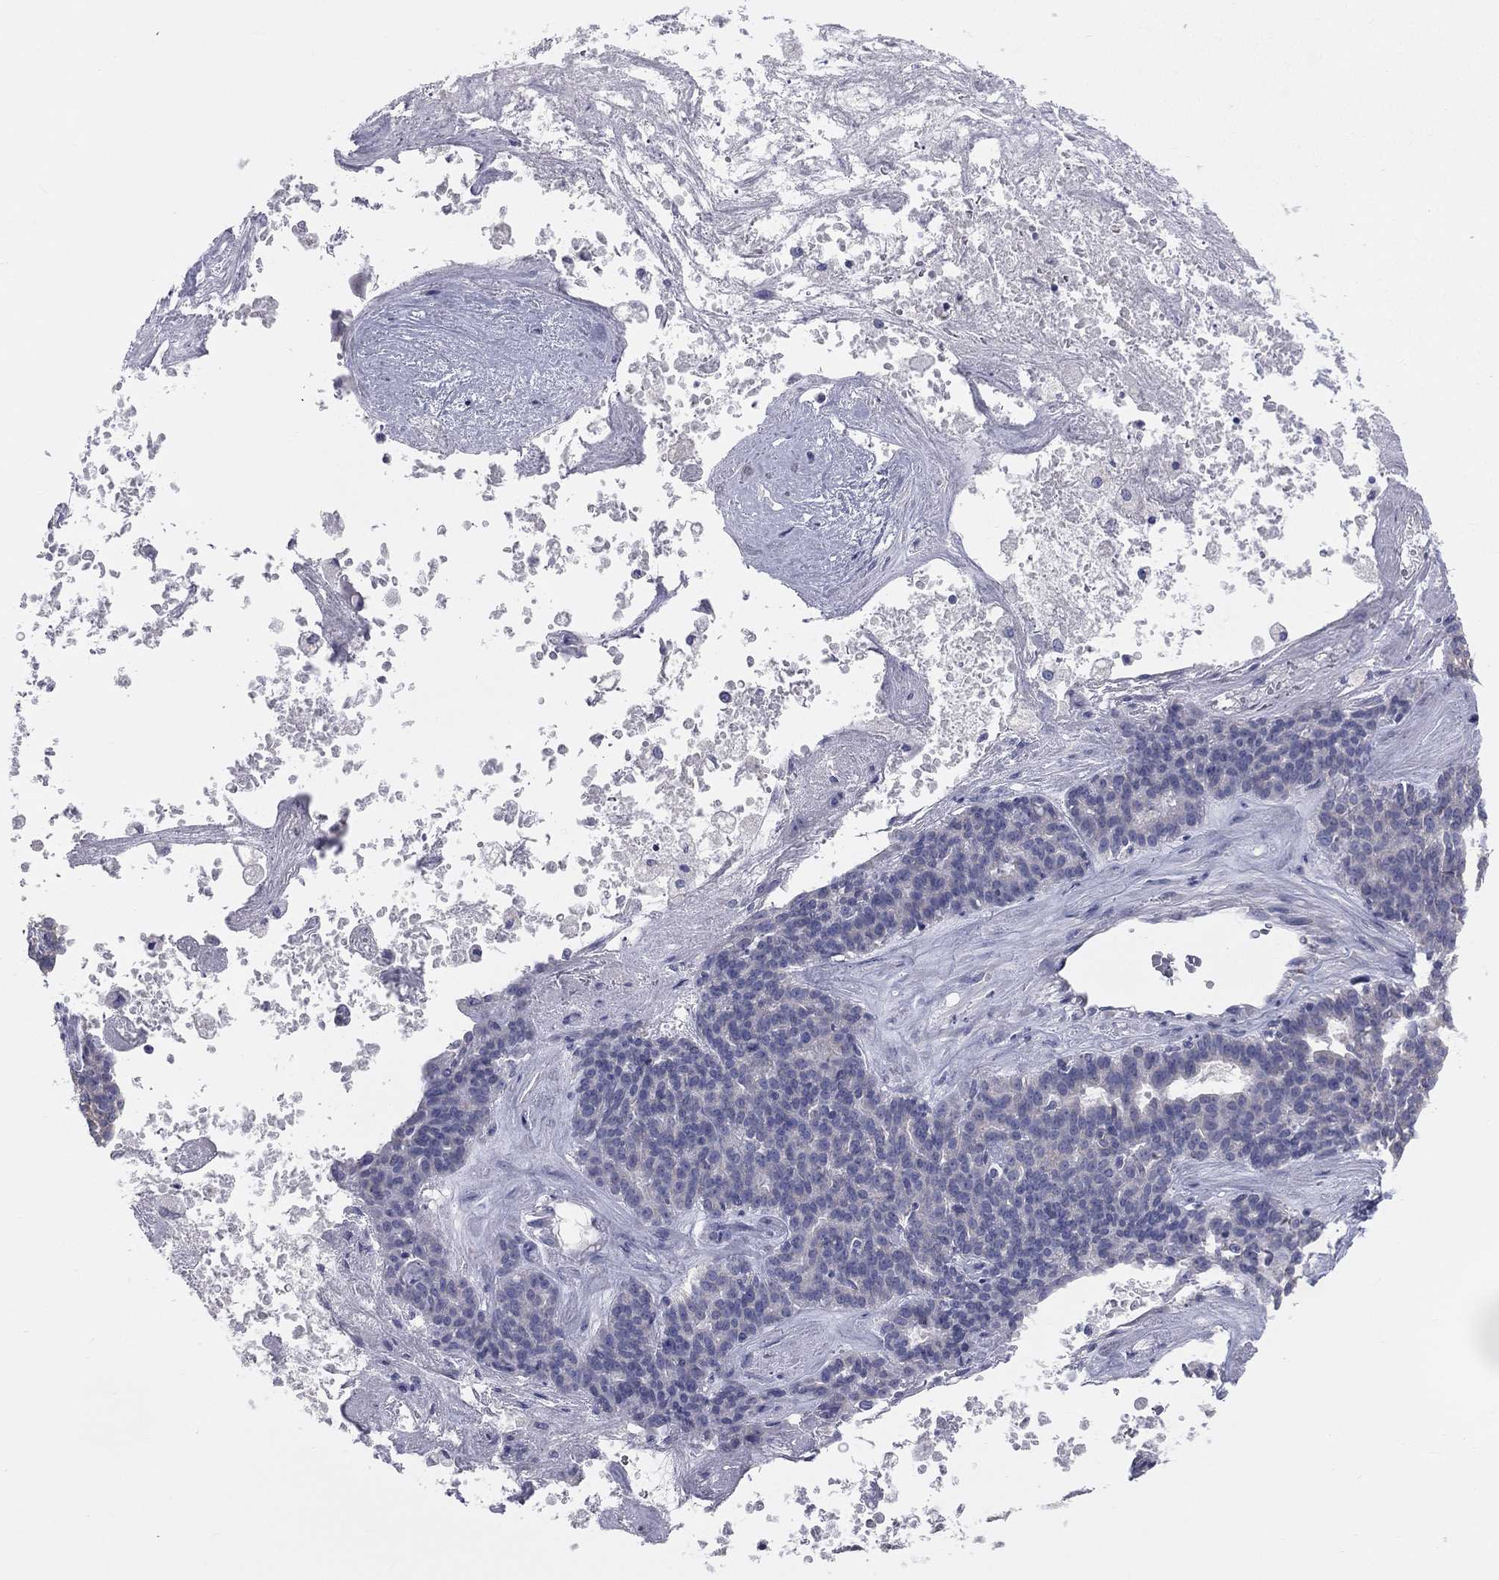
{"staining": {"intensity": "negative", "quantity": "none", "location": "none"}, "tissue": "liver cancer", "cell_type": "Tumor cells", "image_type": "cancer", "snomed": [{"axis": "morphology", "description": "Cholangiocarcinoma"}, {"axis": "topography", "description": "Liver"}], "caption": "Micrograph shows no significant protein expression in tumor cells of liver cancer (cholangiocarcinoma). Brightfield microscopy of immunohistochemistry stained with DAB (3,3'-diaminobenzidine) (brown) and hematoxylin (blue), captured at high magnification.", "gene": "STK31", "patient": {"sex": "female", "age": 47}}